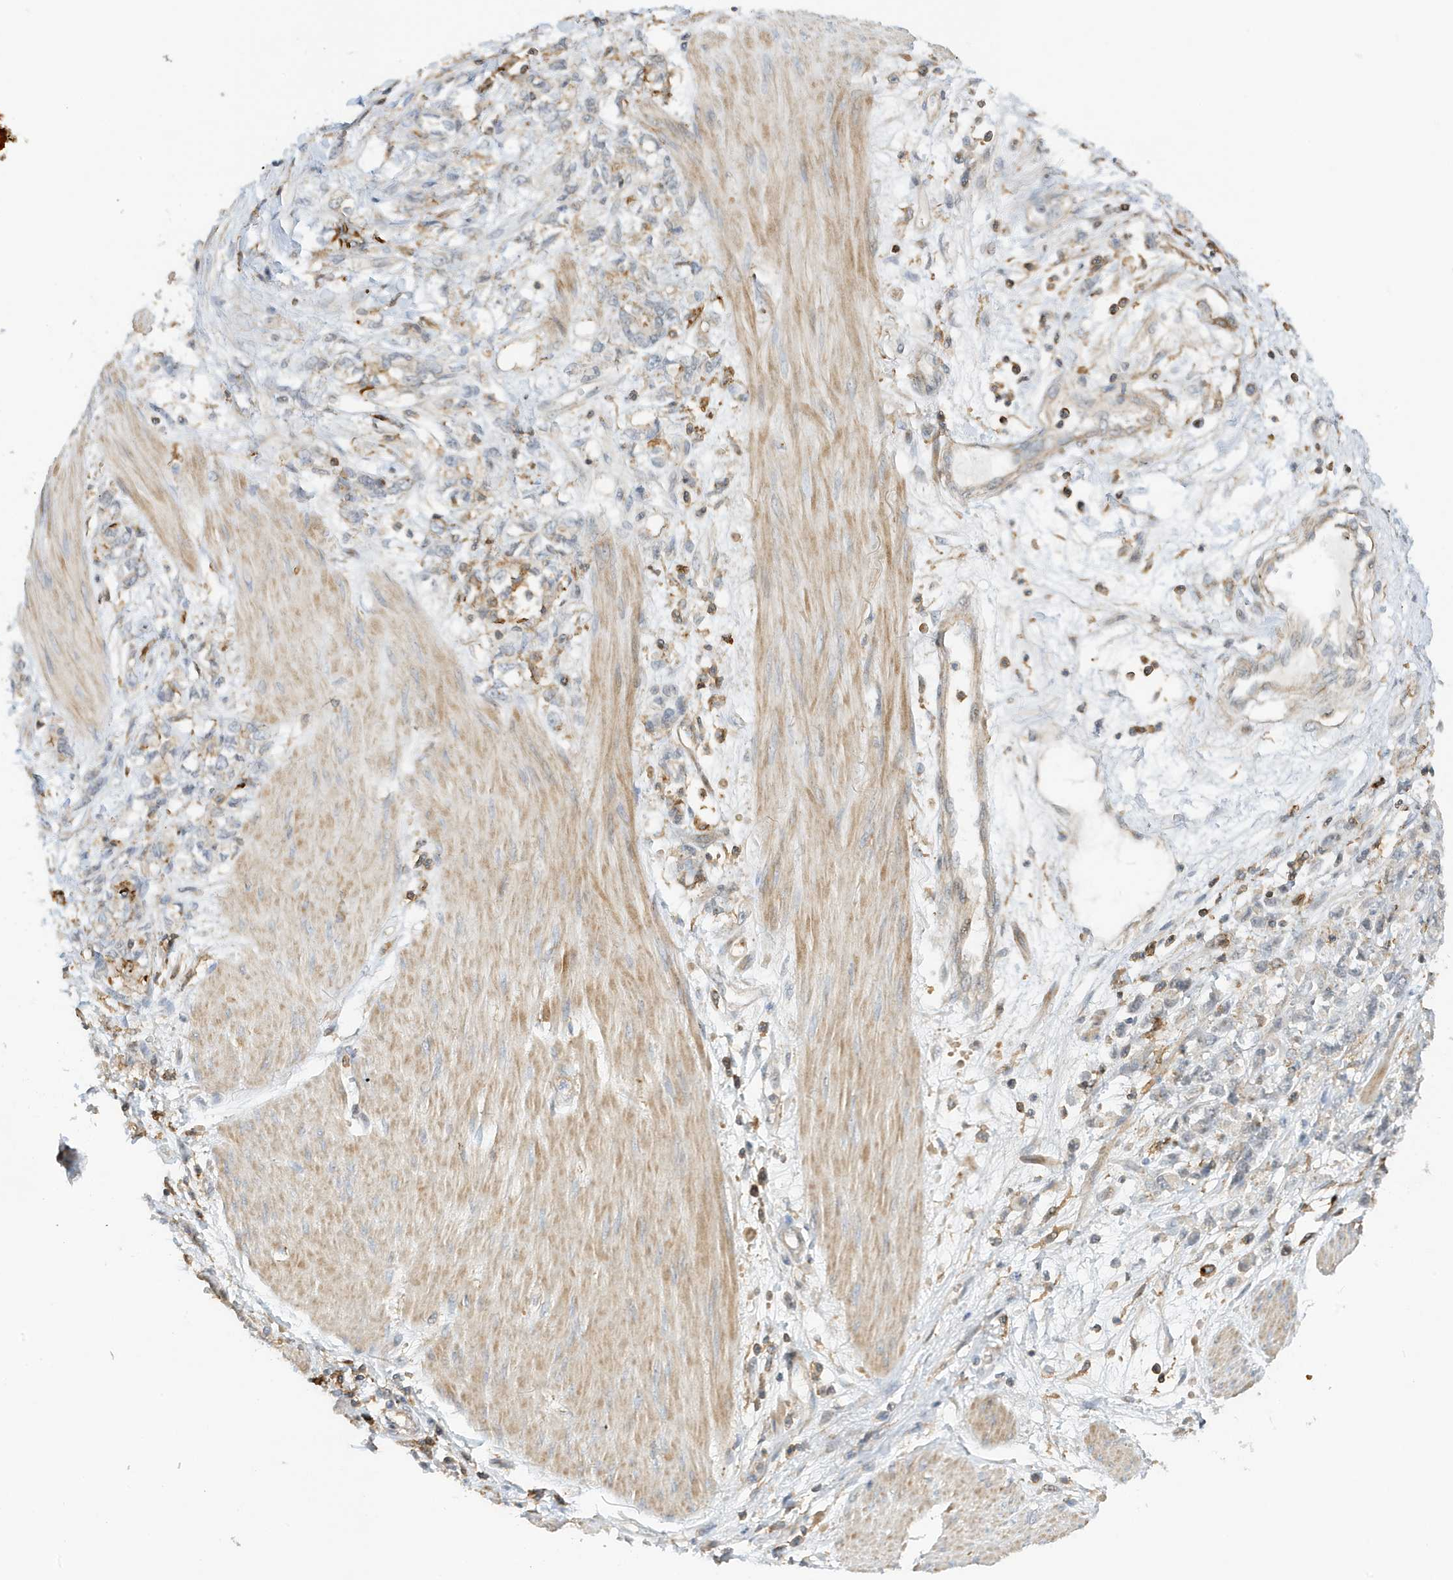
{"staining": {"intensity": "negative", "quantity": "none", "location": "none"}, "tissue": "stomach cancer", "cell_type": "Tumor cells", "image_type": "cancer", "snomed": [{"axis": "morphology", "description": "Adenocarcinoma, NOS"}, {"axis": "topography", "description": "Stomach"}], "caption": "Protein analysis of adenocarcinoma (stomach) reveals no significant positivity in tumor cells.", "gene": "TATDN3", "patient": {"sex": "female", "age": 76}}